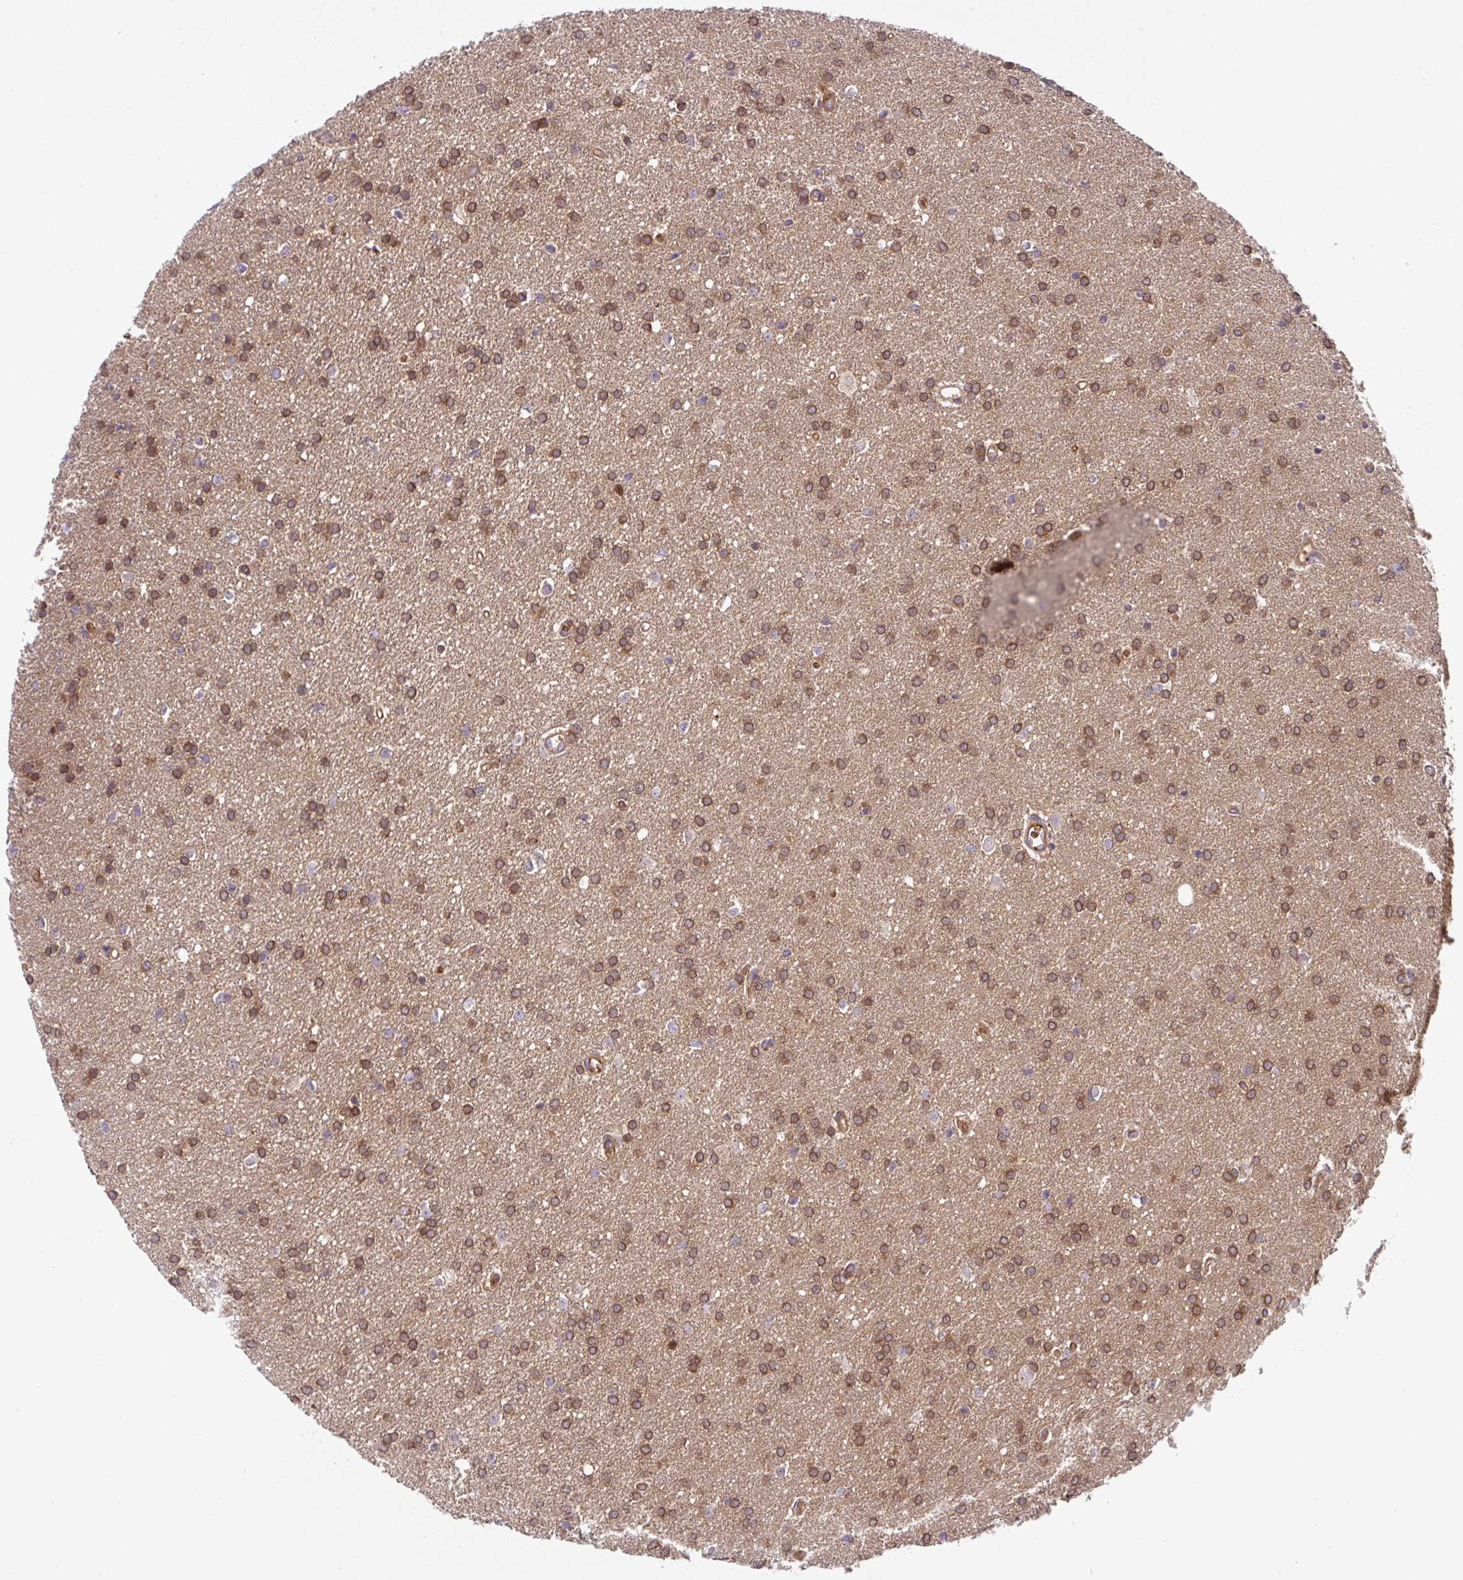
{"staining": {"intensity": "moderate", "quantity": ">75%", "location": "cytoplasmic/membranous"}, "tissue": "glioma", "cell_type": "Tumor cells", "image_type": "cancer", "snomed": [{"axis": "morphology", "description": "Glioma, malignant, Low grade"}, {"axis": "topography", "description": "Brain"}], "caption": "Malignant glioma (low-grade) was stained to show a protein in brown. There is medium levels of moderate cytoplasmic/membranous positivity in approximately >75% of tumor cells.", "gene": "APOBEC3D", "patient": {"sex": "female", "age": 34}}